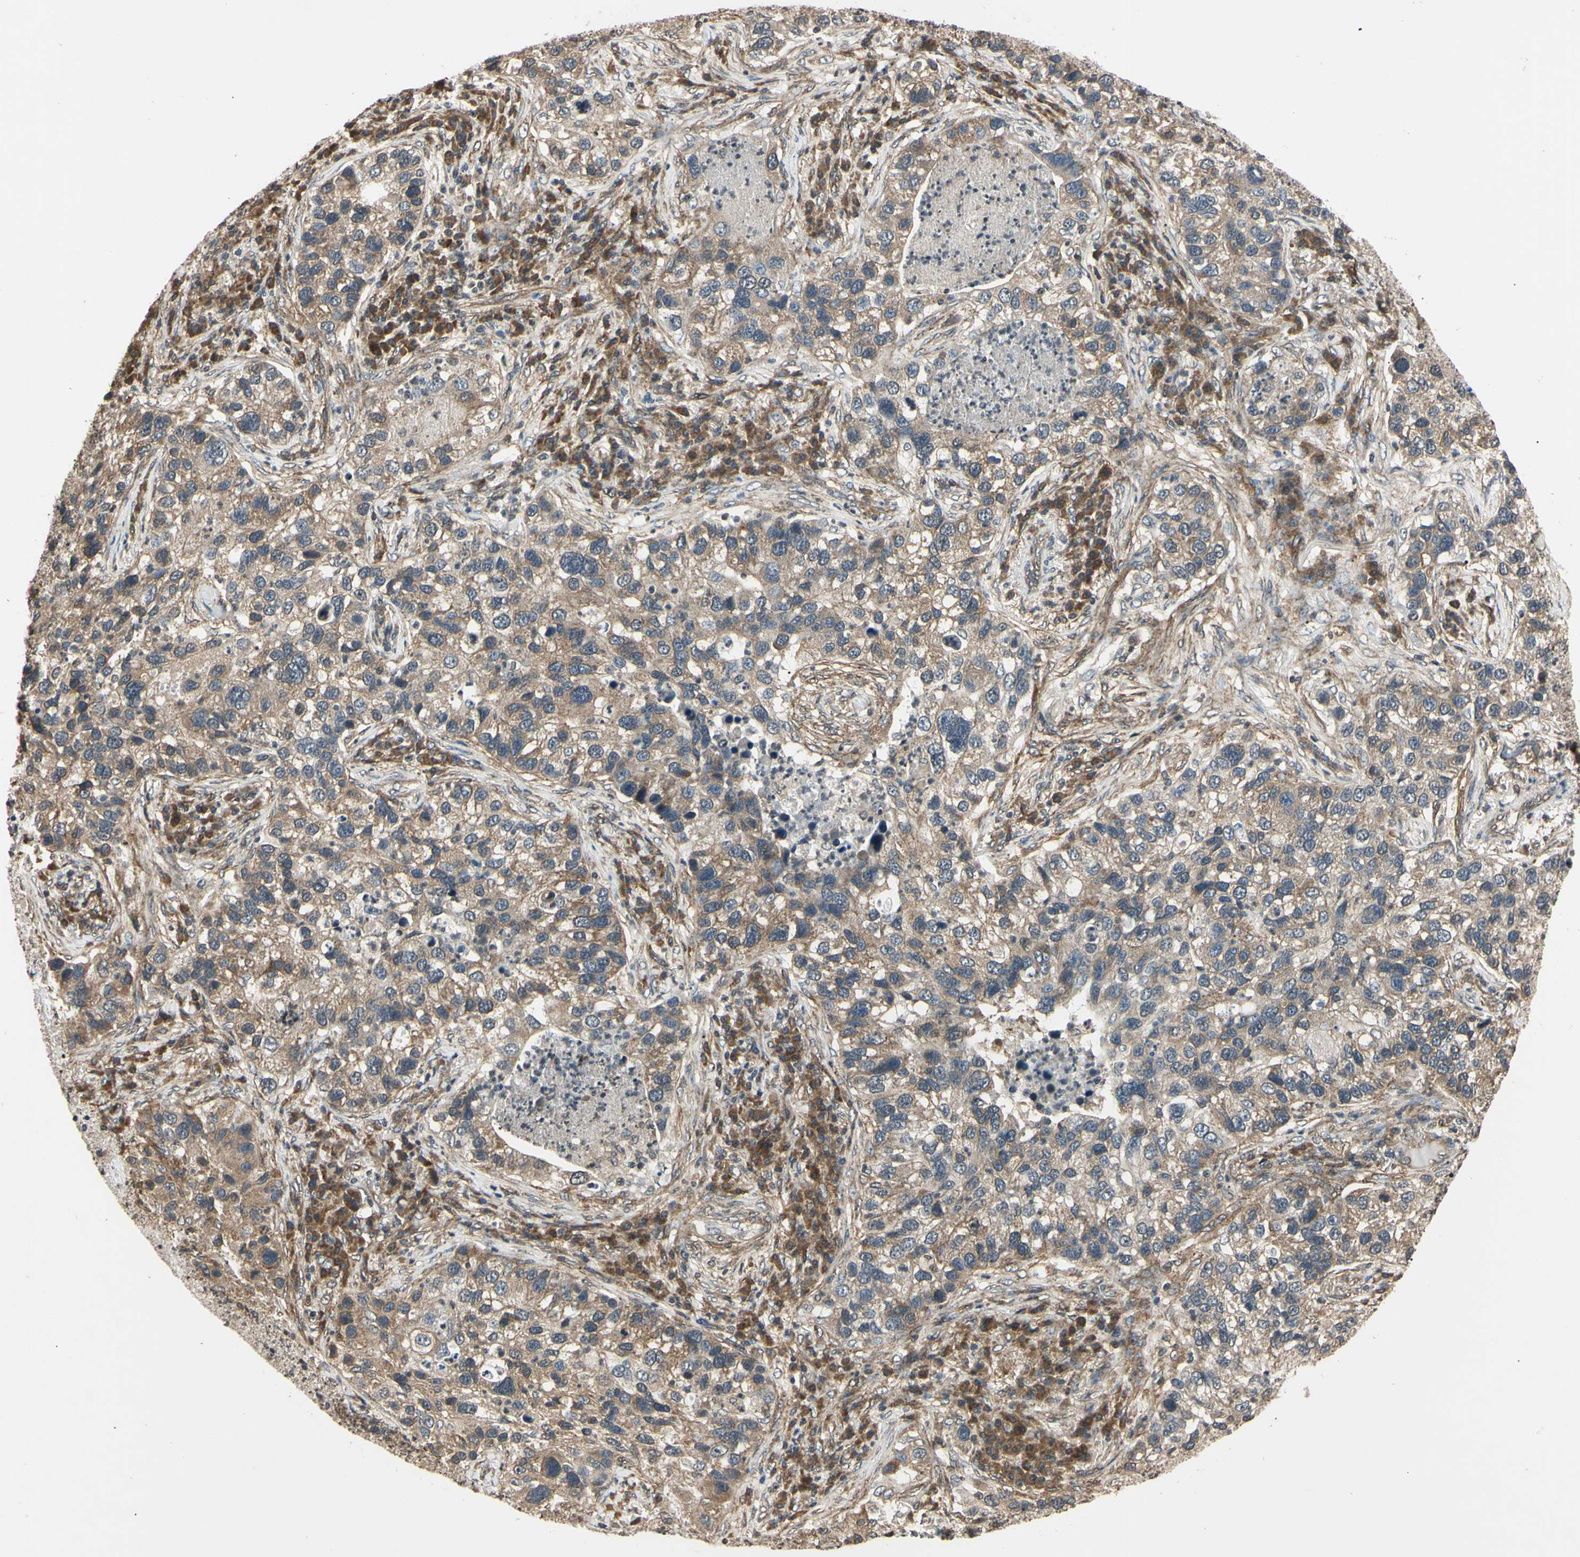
{"staining": {"intensity": "moderate", "quantity": "25%-75%", "location": "cytoplasmic/membranous"}, "tissue": "lung cancer", "cell_type": "Tumor cells", "image_type": "cancer", "snomed": [{"axis": "morphology", "description": "Normal tissue, NOS"}, {"axis": "morphology", "description": "Adenocarcinoma, NOS"}, {"axis": "topography", "description": "Bronchus"}, {"axis": "topography", "description": "Lung"}], "caption": "Protein analysis of lung cancer (adenocarcinoma) tissue demonstrates moderate cytoplasmic/membranous expression in approximately 25%-75% of tumor cells.", "gene": "EPN1", "patient": {"sex": "male", "age": 54}}